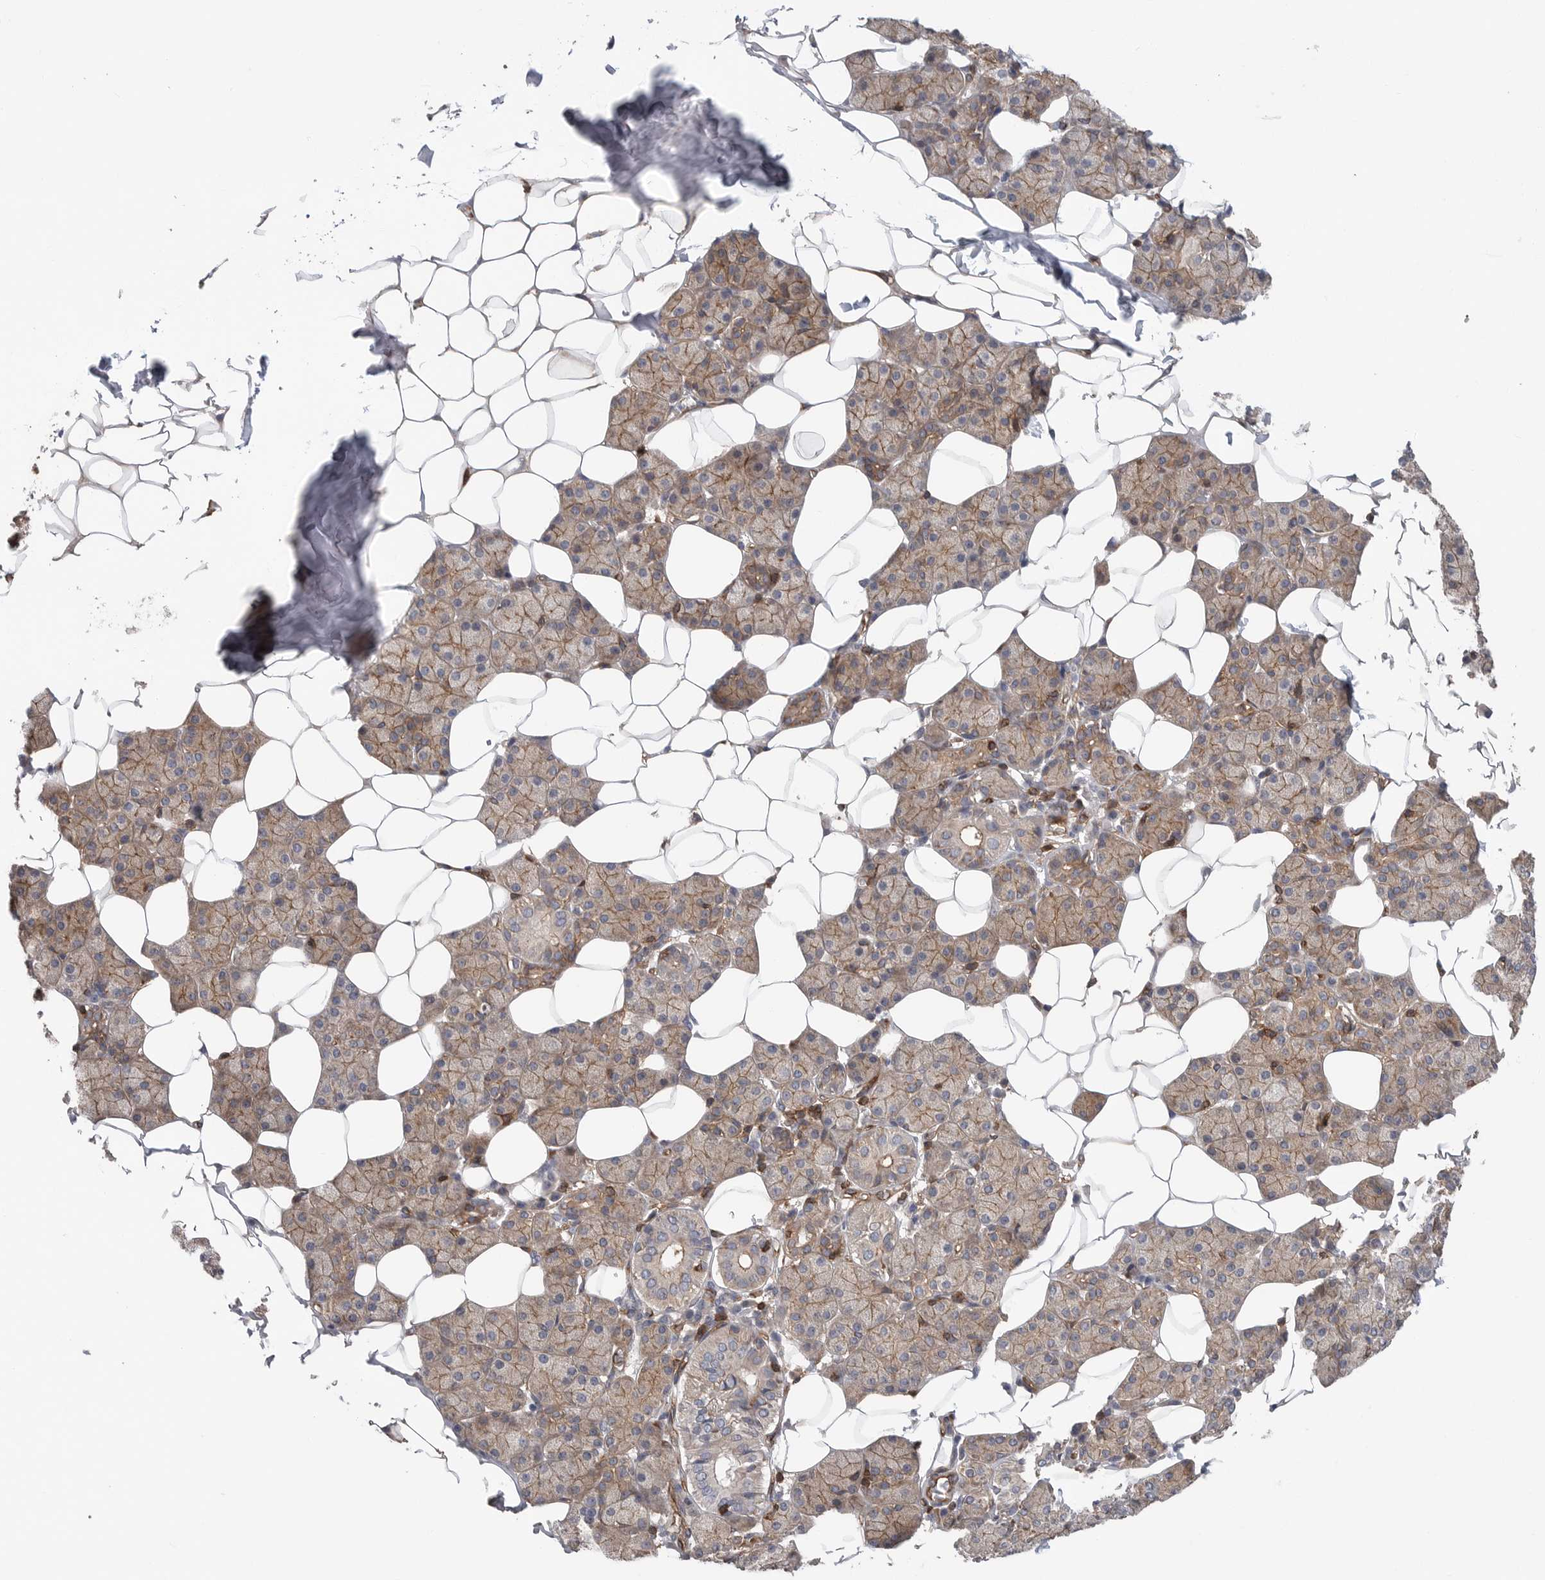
{"staining": {"intensity": "moderate", "quantity": "25%-75%", "location": "cytoplasmic/membranous"}, "tissue": "salivary gland", "cell_type": "Glandular cells", "image_type": "normal", "snomed": [{"axis": "morphology", "description": "Normal tissue, NOS"}, {"axis": "topography", "description": "Salivary gland"}], "caption": "Salivary gland stained with immunohistochemistry reveals moderate cytoplasmic/membranous expression in approximately 25%-75% of glandular cells. (DAB = brown stain, brightfield microscopy at high magnification).", "gene": "PRKCH", "patient": {"sex": "female", "age": 33}}